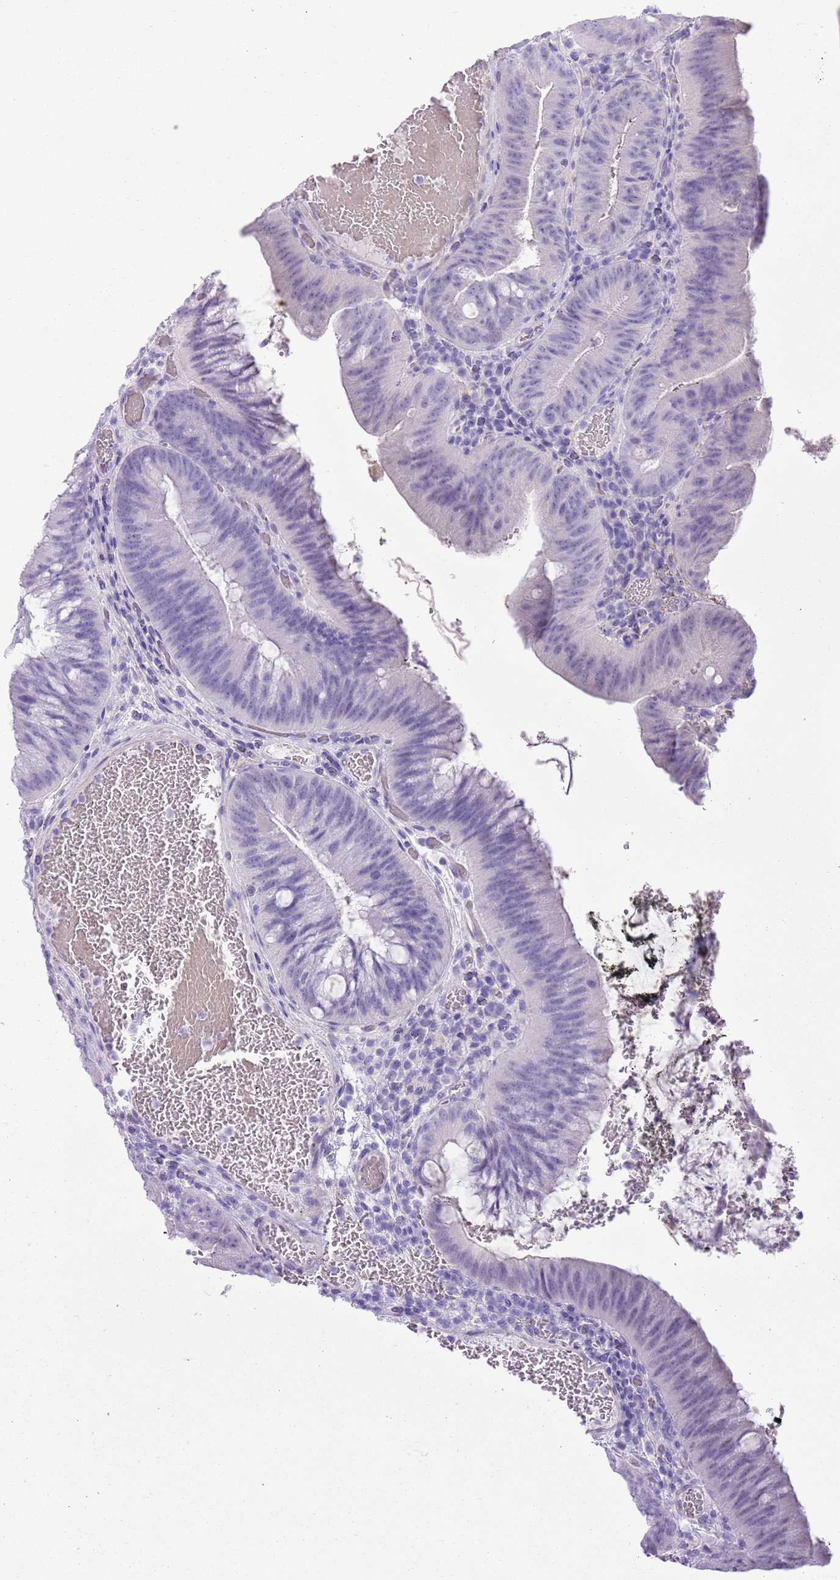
{"staining": {"intensity": "negative", "quantity": "none", "location": "none"}, "tissue": "colorectal cancer", "cell_type": "Tumor cells", "image_type": "cancer", "snomed": [{"axis": "morphology", "description": "Adenocarcinoma, NOS"}, {"axis": "topography", "description": "Colon"}], "caption": "Adenocarcinoma (colorectal) was stained to show a protein in brown. There is no significant staining in tumor cells.", "gene": "SLC7A14", "patient": {"sex": "female", "age": 43}}